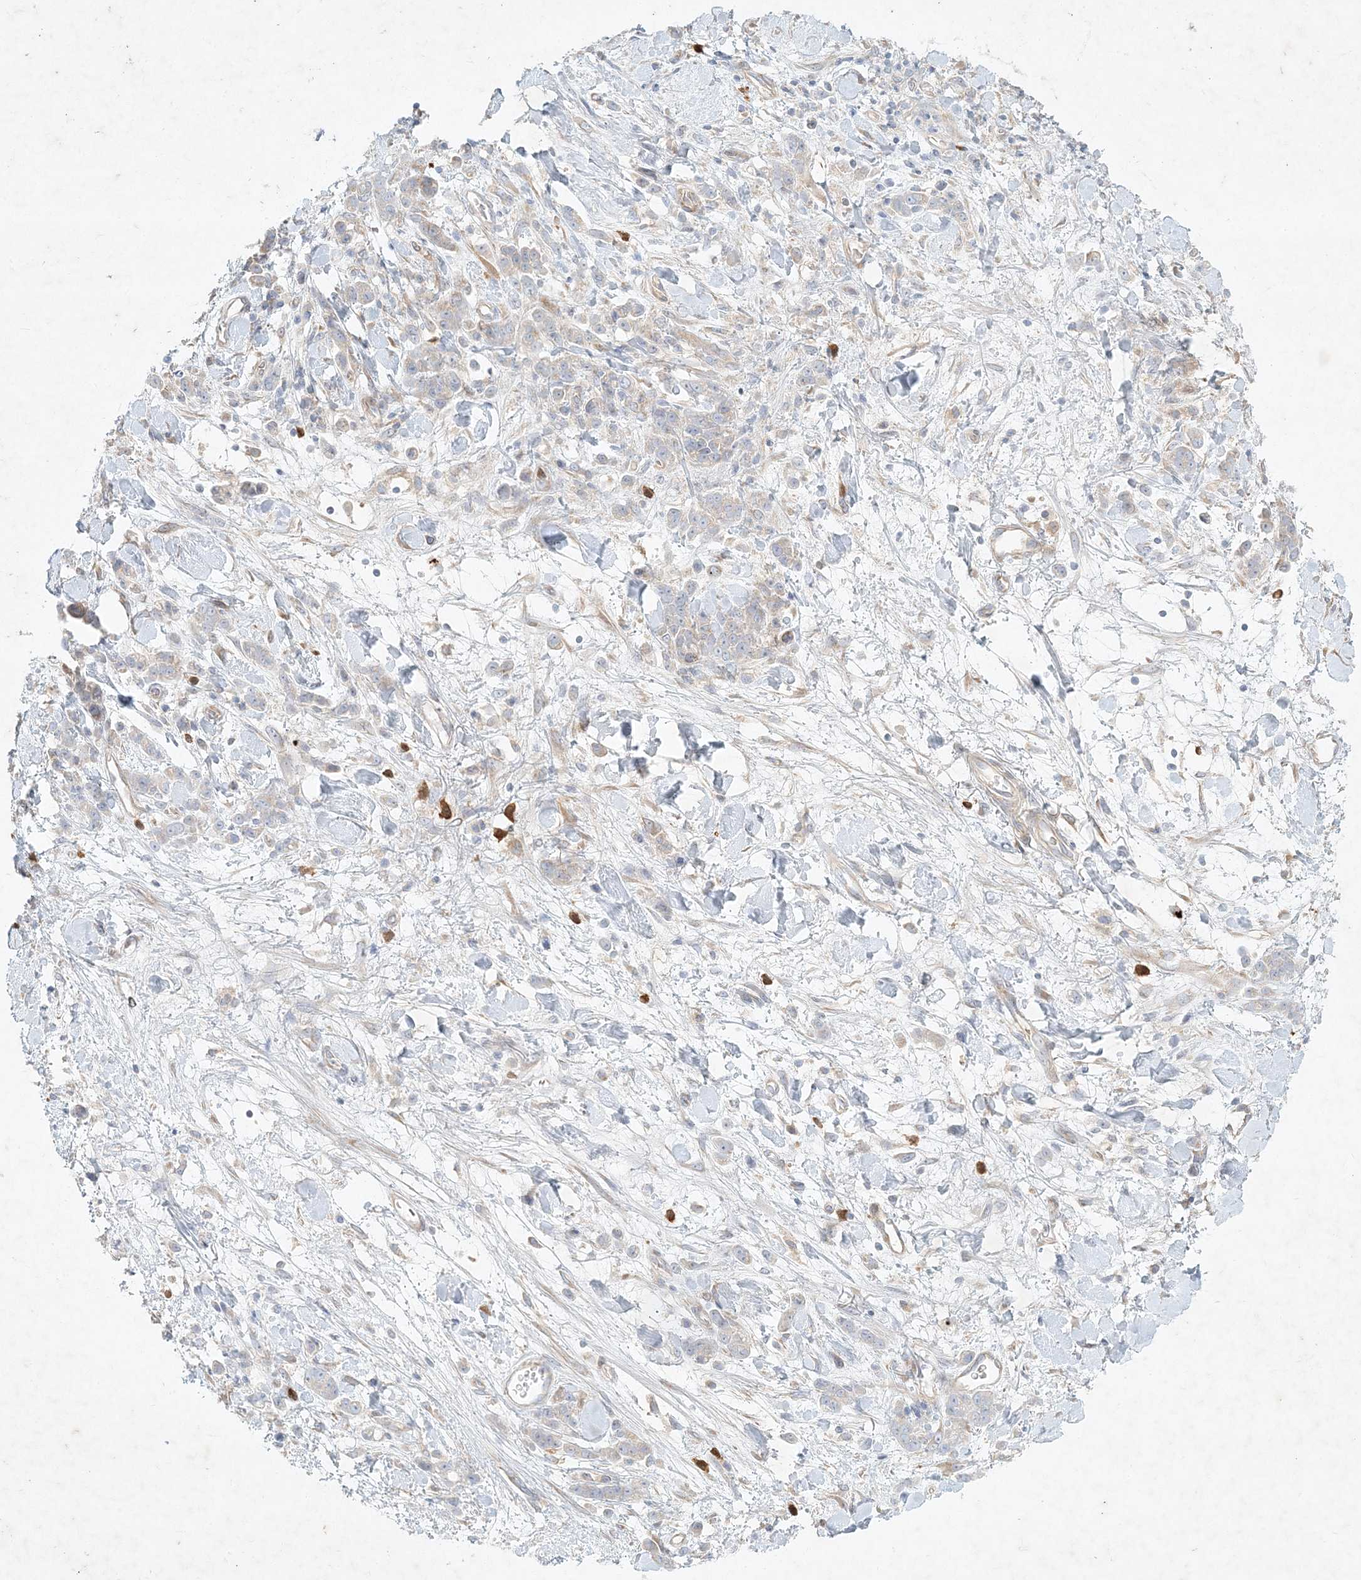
{"staining": {"intensity": "weak", "quantity": "25%-75%", "location": "cytoplasmic/membranous"}, "tissue": "stomach cancer", "cell_type": "Tumor cells", "image_type": "cancer", "snomed": [{"axis": "morphology", "description": "Normal tissue, NOS"}, {"axis": "morphology", "description": "Adenocarcinoma, NOS"}, {"axis": "topography", "description": "Stomach"}], "caption": "A brown stain highlights weak cytoplasmic/membranous positivity of a protein in human stomach adenocarcinoma tumor cells. (DAB (3,3'-diaminobenzidine) IHC, brown staining for protein, blue staining for nuclei).", "gene": "STK11IP", "patient": {"sex": "male", "age": 82}}